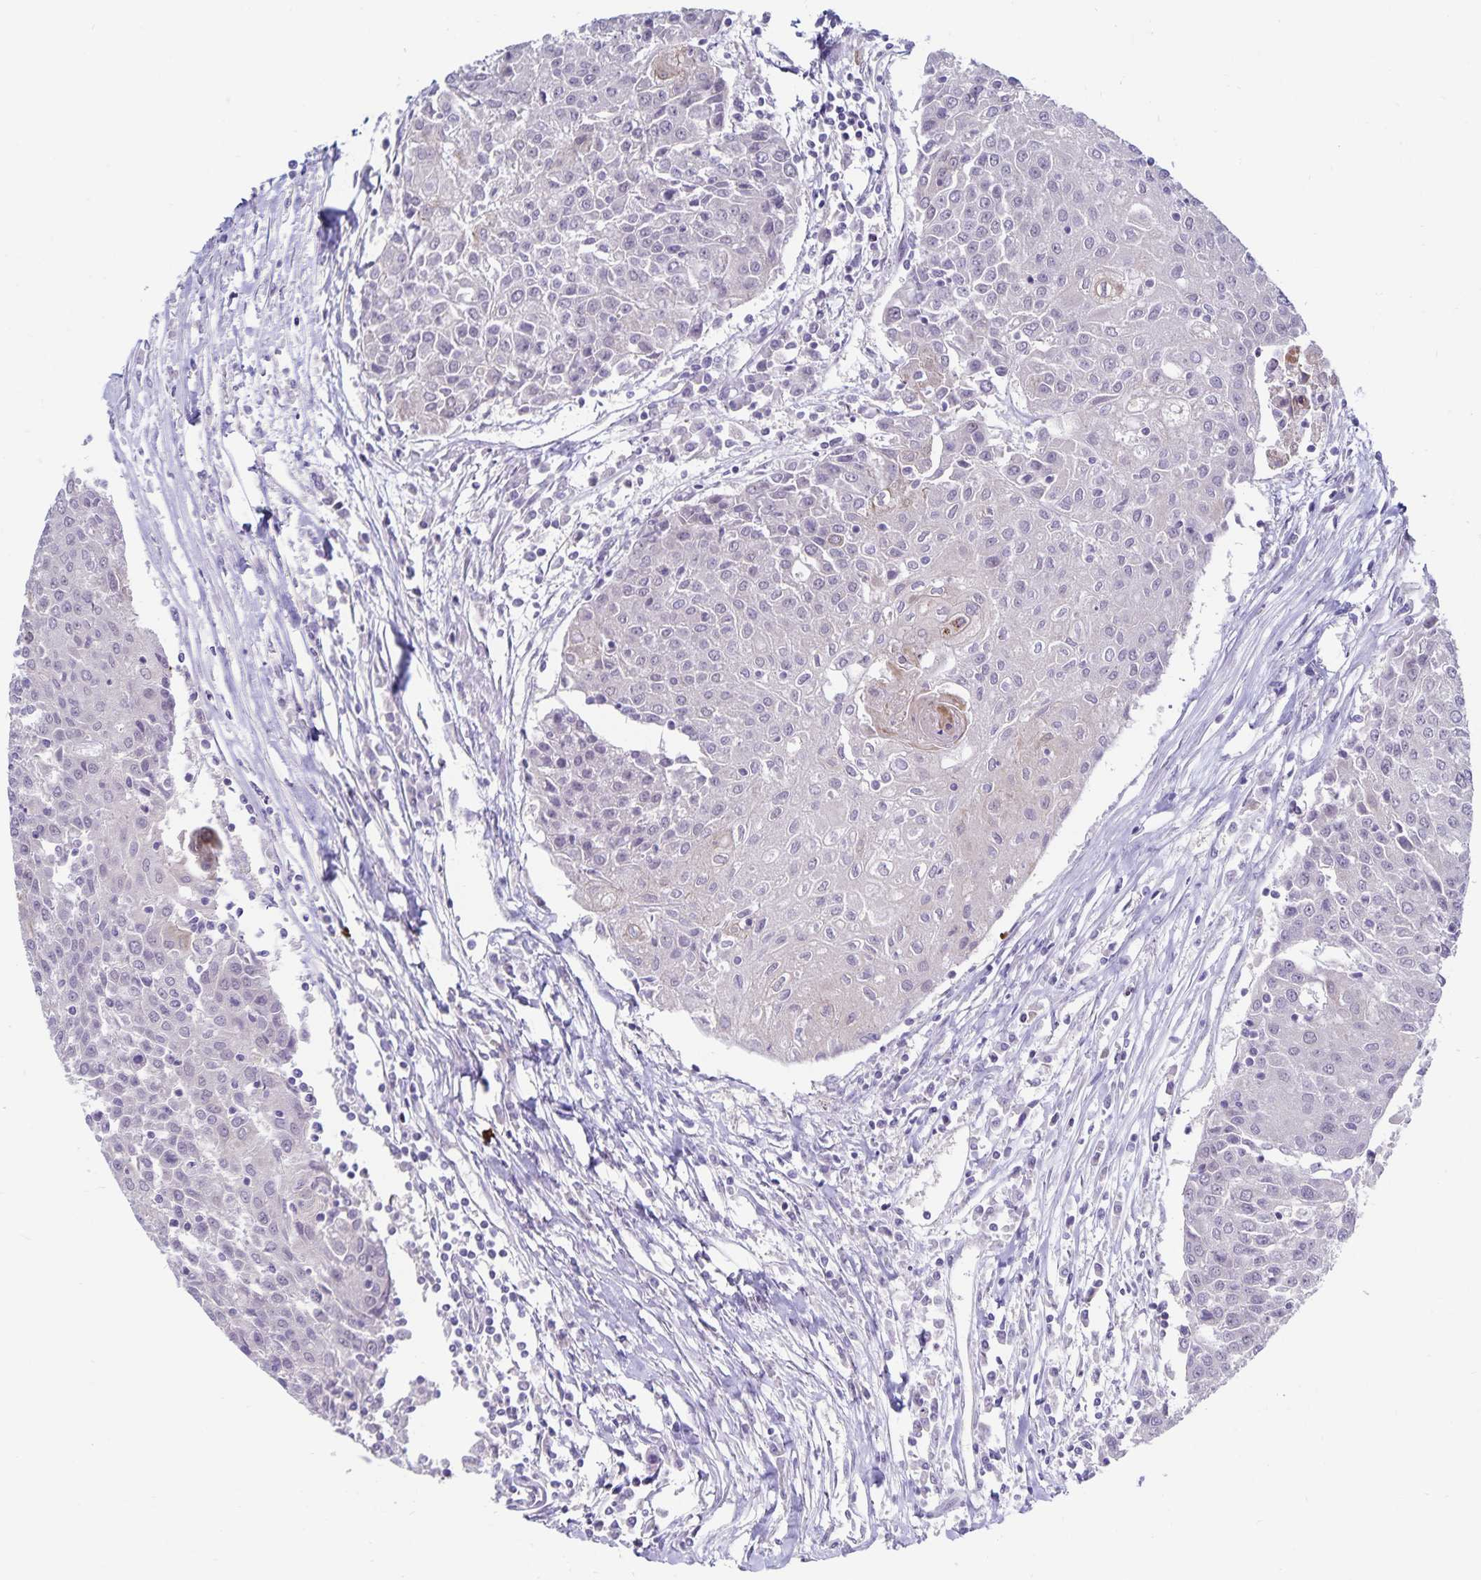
{"staining": {"intensity": "negative", "quantity": "none", "location": "none"}, "tissue": "urothelial cancer", "cell_type": "Tumor cells", "image_type": "cancer", "snomed": [{"axis": "morphology", "description": "Urothelial carcinoma, High grade"}, {"axis": "topography", "description": "Urinary bladder"}], "caption": "DAB (3,3'-diaminobenzidine) immunohistochemical staining of urothelial cancer shows no significant staining in tumor cells.", "gene": "CDKN2B", "patient": {"sex": "female", "age": 85}}